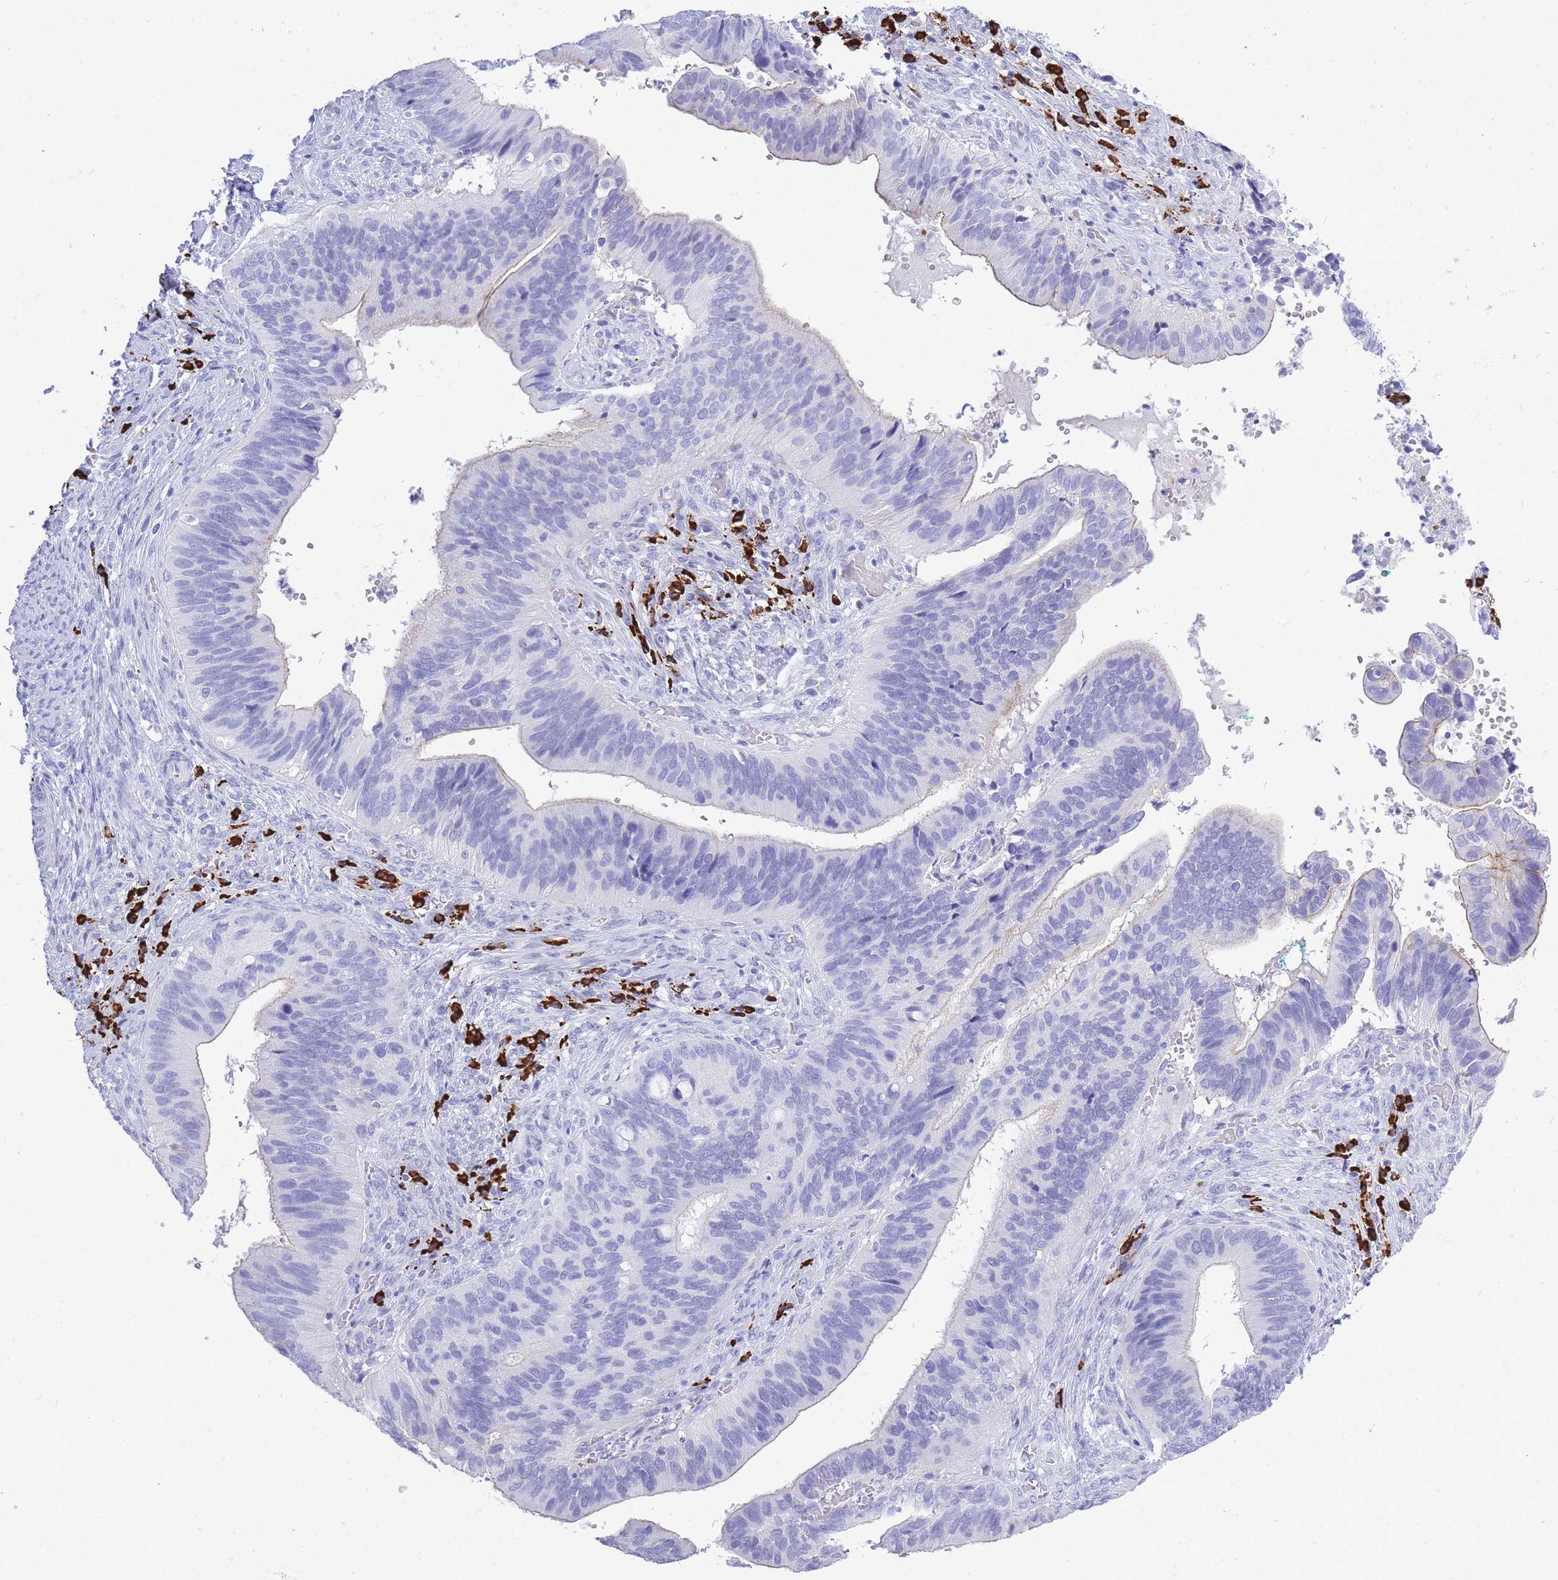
{"staining": {"intensity": "negative", "quantity": "none", "location": "none"}, "tissue": "cervical cancer", "cell_type": "Tumor cells", "image_type": "cancer", "snomed": [{"axis": "morphology", "description": "Adenocarcinoma, NOS"}, {"axis": "topography", "description": "Cervix"}], "caption": "High magnification brightfield microscopy of cervical cancer stained with DAB (3,3'-diaminobenzidine) (brown) and counterstained with hematoxylin (blue): tumor cells show no significant positivity.", "gene": "ZFP62", "patient": {"sex": "female", "age": 42}}